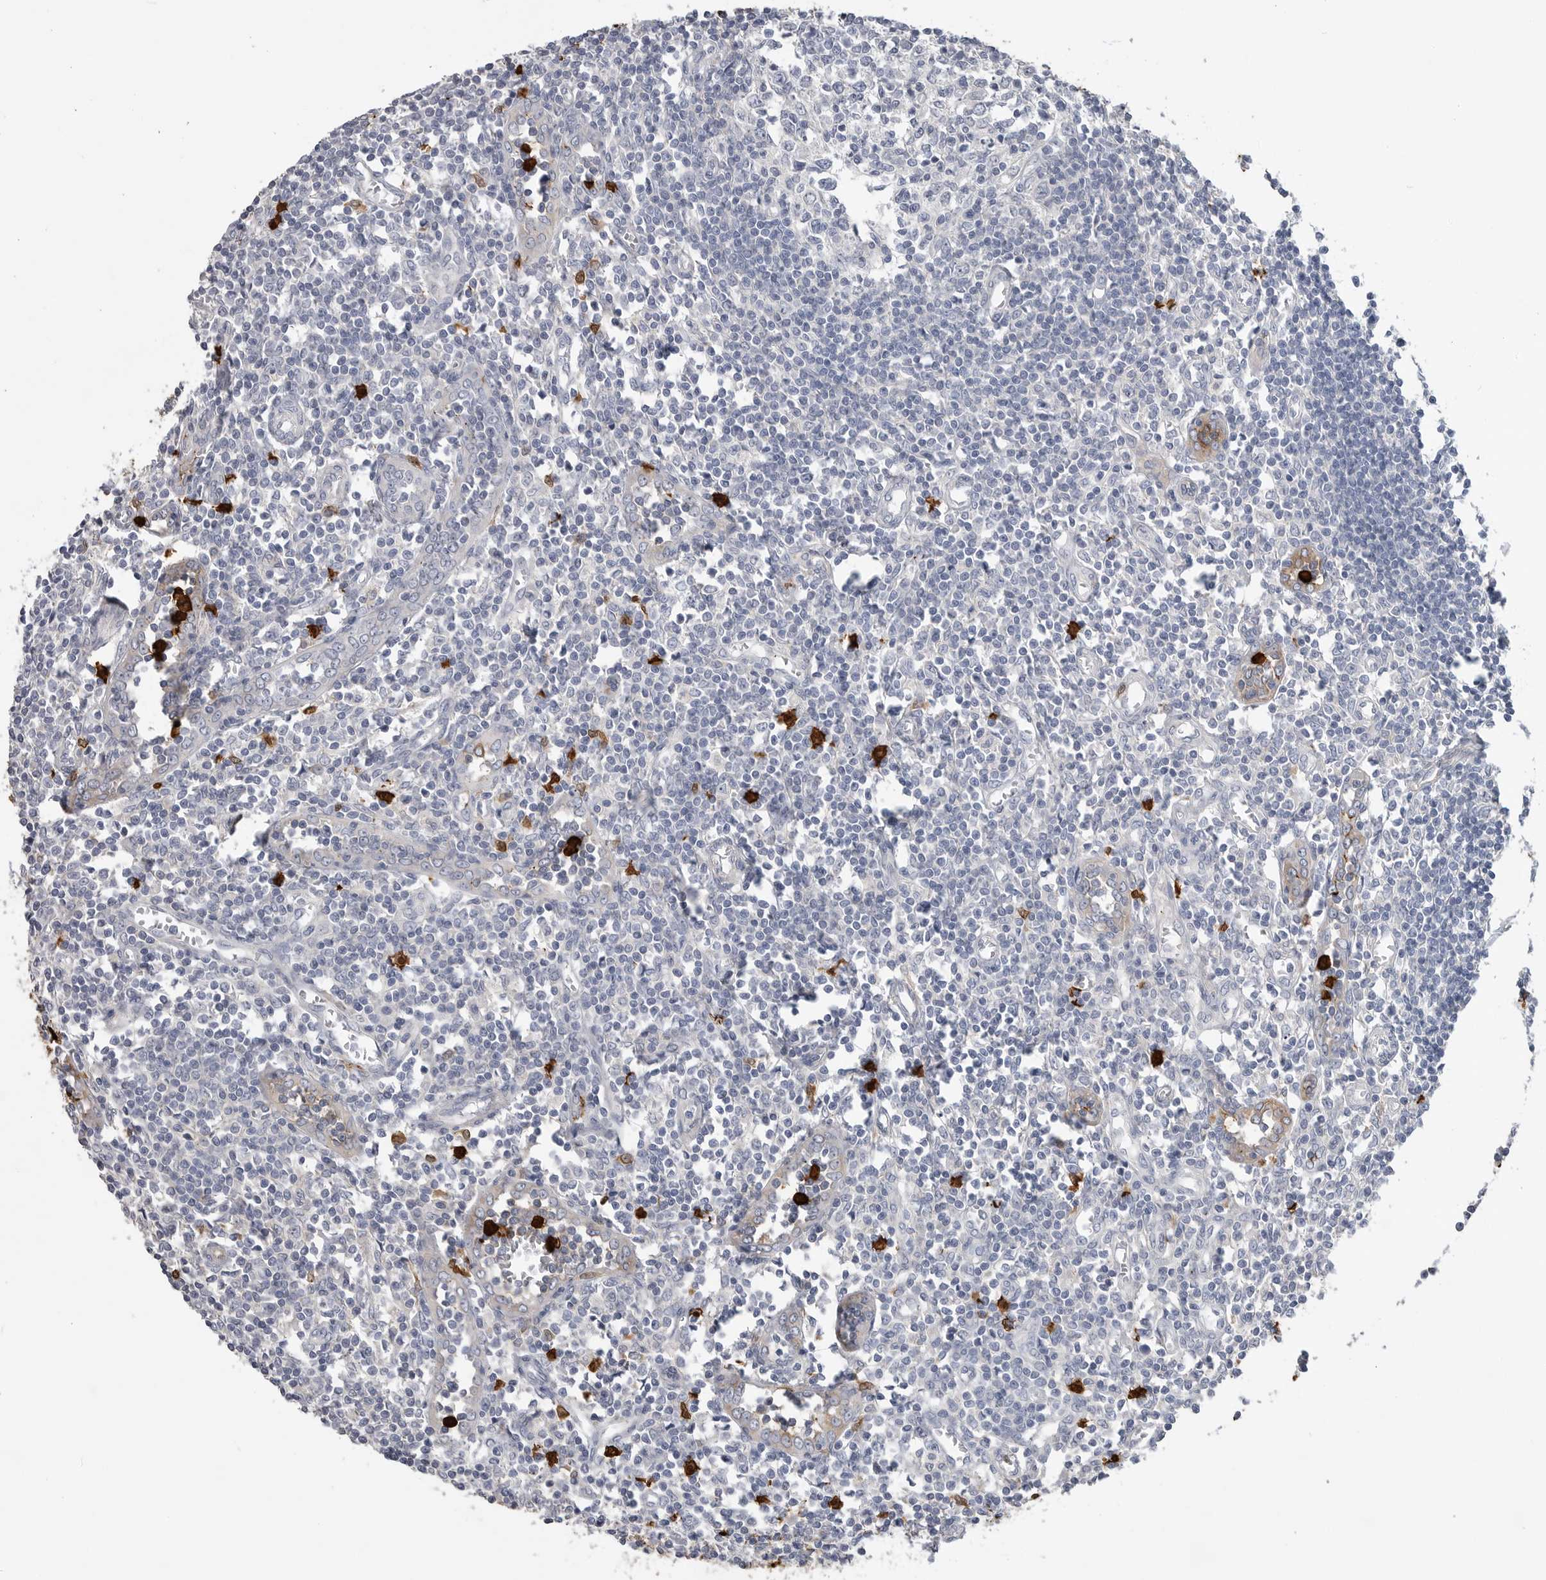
{"staining": {"intensity": "negative", "quantity": "none", "location": "none"}, "tissue": "lymph node", "cell_type": "Germinal center cells", "image_type": "normal", "snomed": [{"axis": "morphology", "description": "Normal tissue, NOS"}, {"axis": "morphology", "description": "Malignant melanoma, Metastatic site"}, {"axis": "topography", "description": "Lymph node"}], "caption": "A high-resolution photomicrograph shows immunohistochemistry (IHC) staining of unremarkable lymph node, which shows no significant positivity in germinal center cells.", "gene": "CYB561D1", "patient": {"sex": "male", "age": 41}}